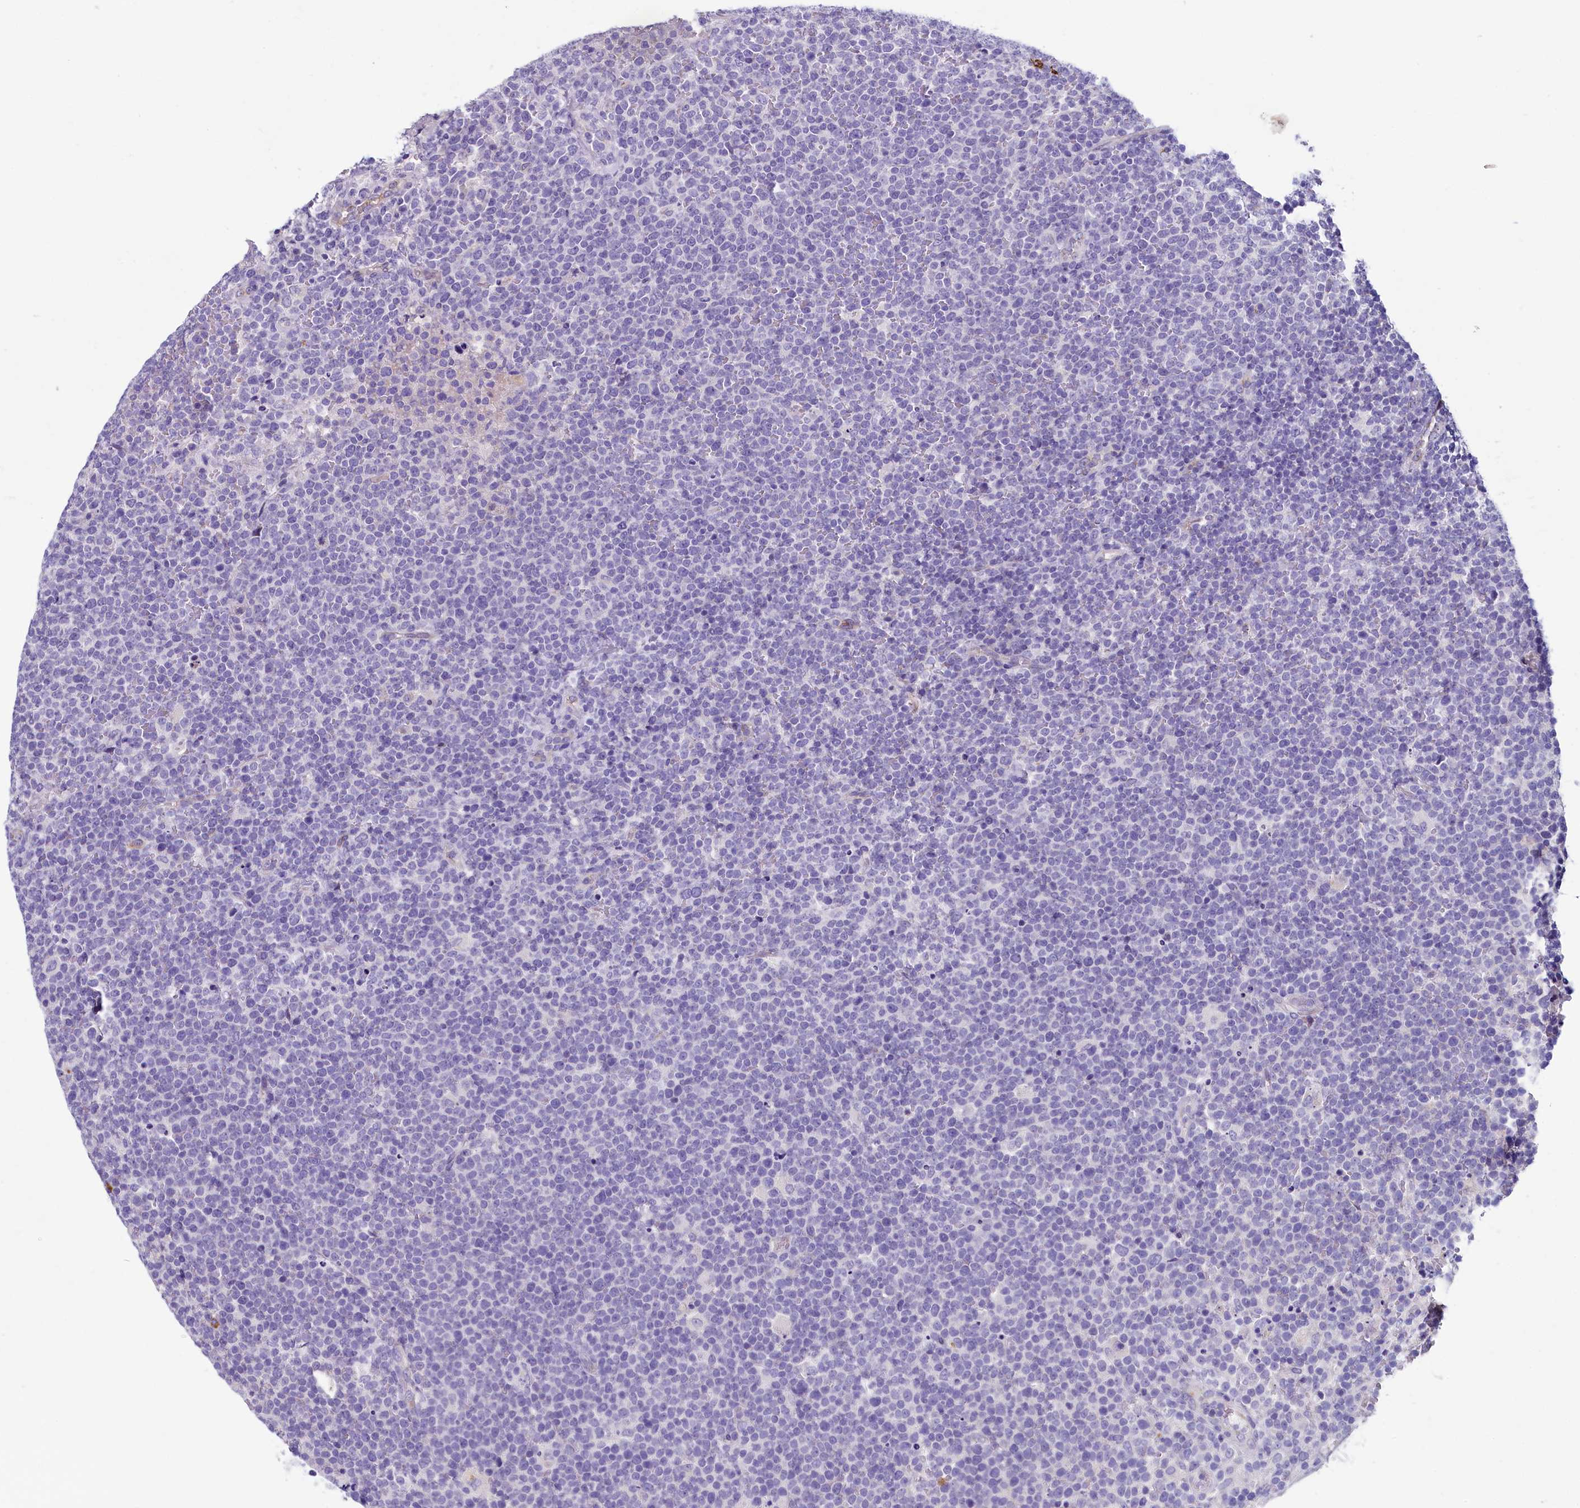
{"staining": {"intensity": "negative", "quantity": "none", "location": "none"}, "tissue": "lymphoma", "cell_type": "Tumor cells", "image_type": "cancer", "snomed": [{"axis": "morphology", "description": "Malignant lymphoma, non-Hodgkin's type, High grade"}, {"axis": "topography", "description": "Lymph node"}], "caption": "High magnification brightfield microscopy of lymphoma stained with DAB (brown) and counterstained with hematoxylin (blue): tumor cells show no significant positivity.", "gene": "INSC", "patient": {"sex": "male", "age": 61}}